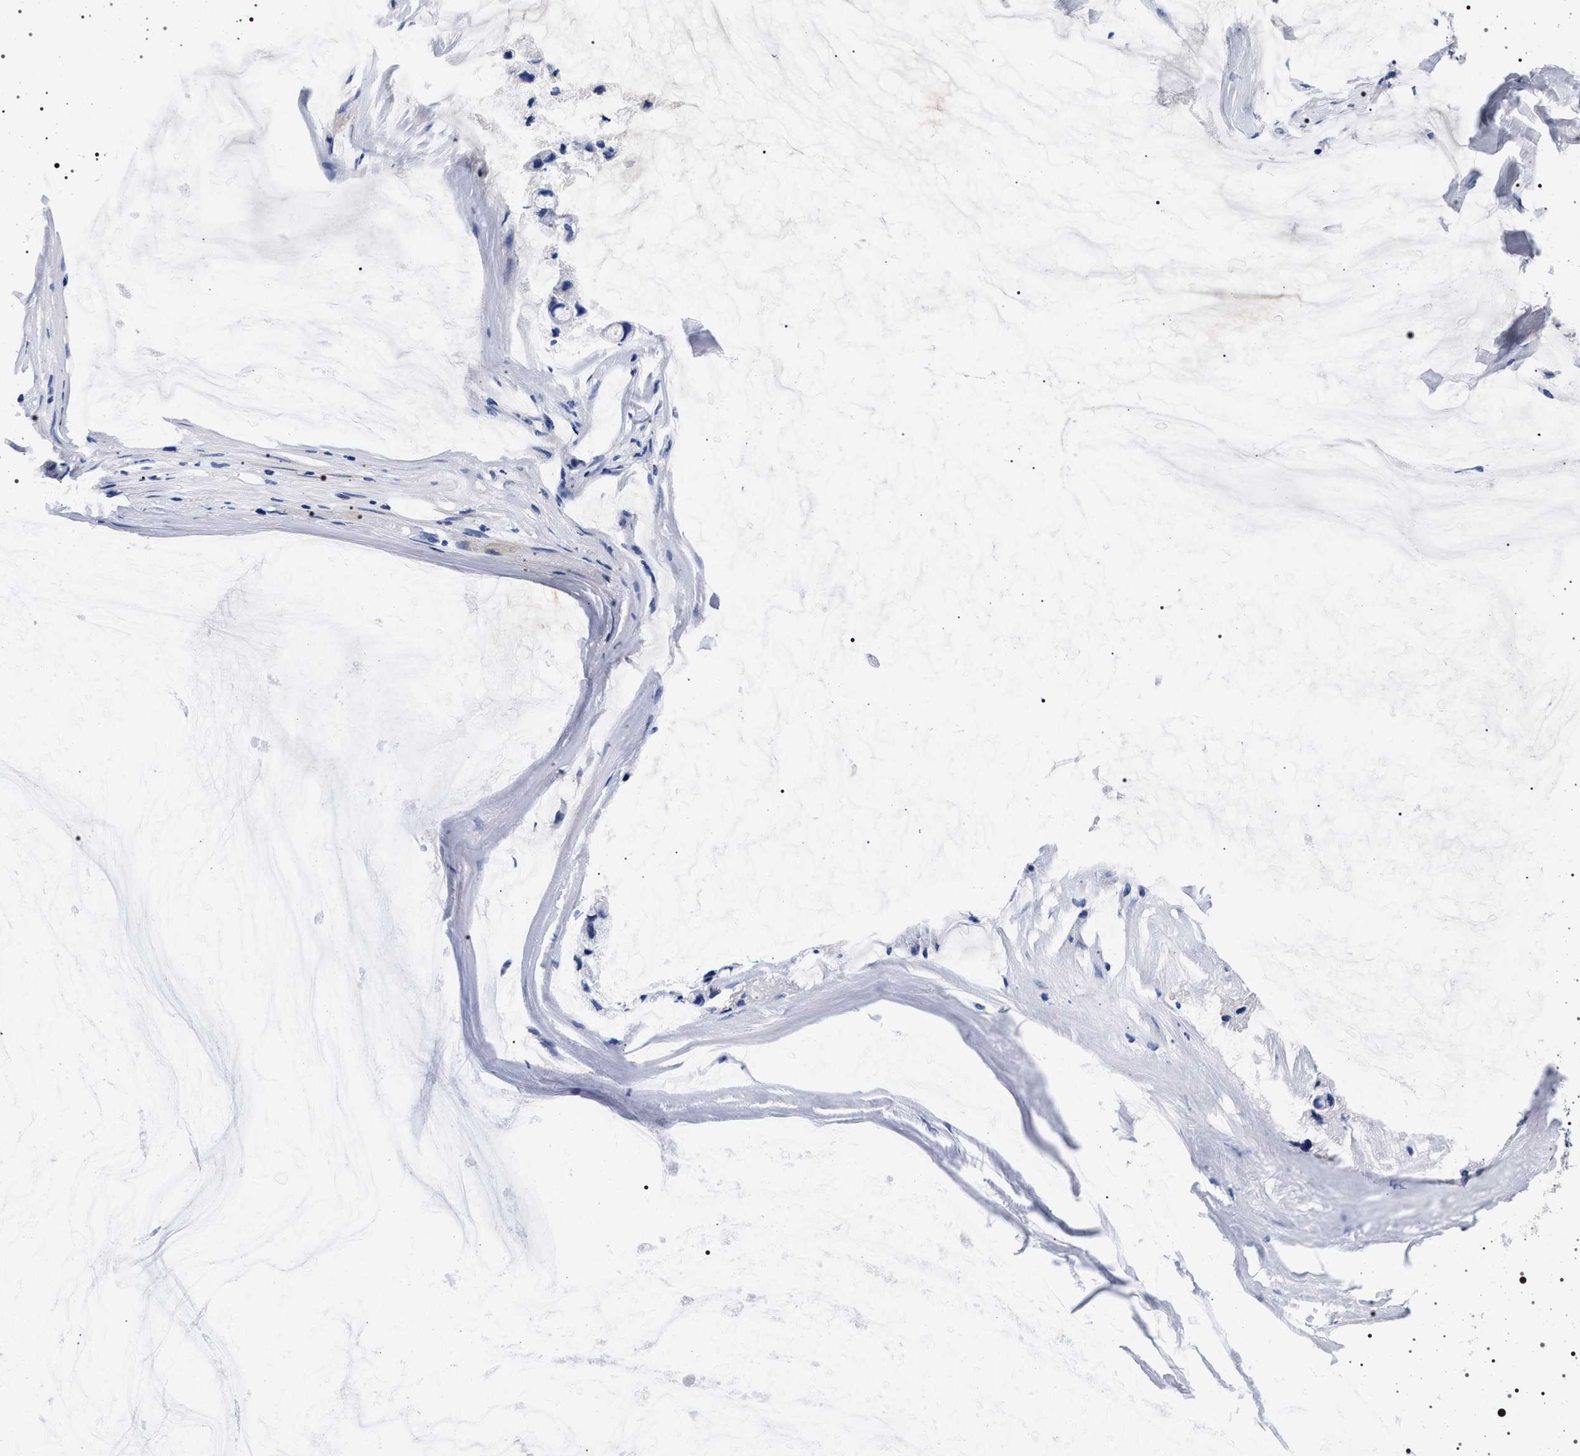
{"staining": {"intensity": "negative", "quantity": "none", "location": "none"}, "tissue": "ovarian cancer", "cell_type": "Tumor cells", "image_type": "cancer", "snomed": [{"axis": "morphology", "description": "Cystadenocarcinoma, mucinous, NOS"}, {"axis": "topography", "description": "Ovary"}], "caption": "The IHC micrograph has no significant positivity in tumor cells of ovarian cancer tissue.", "gene": "MAPK10", "patient": {"sex": "female", "age": 39}}